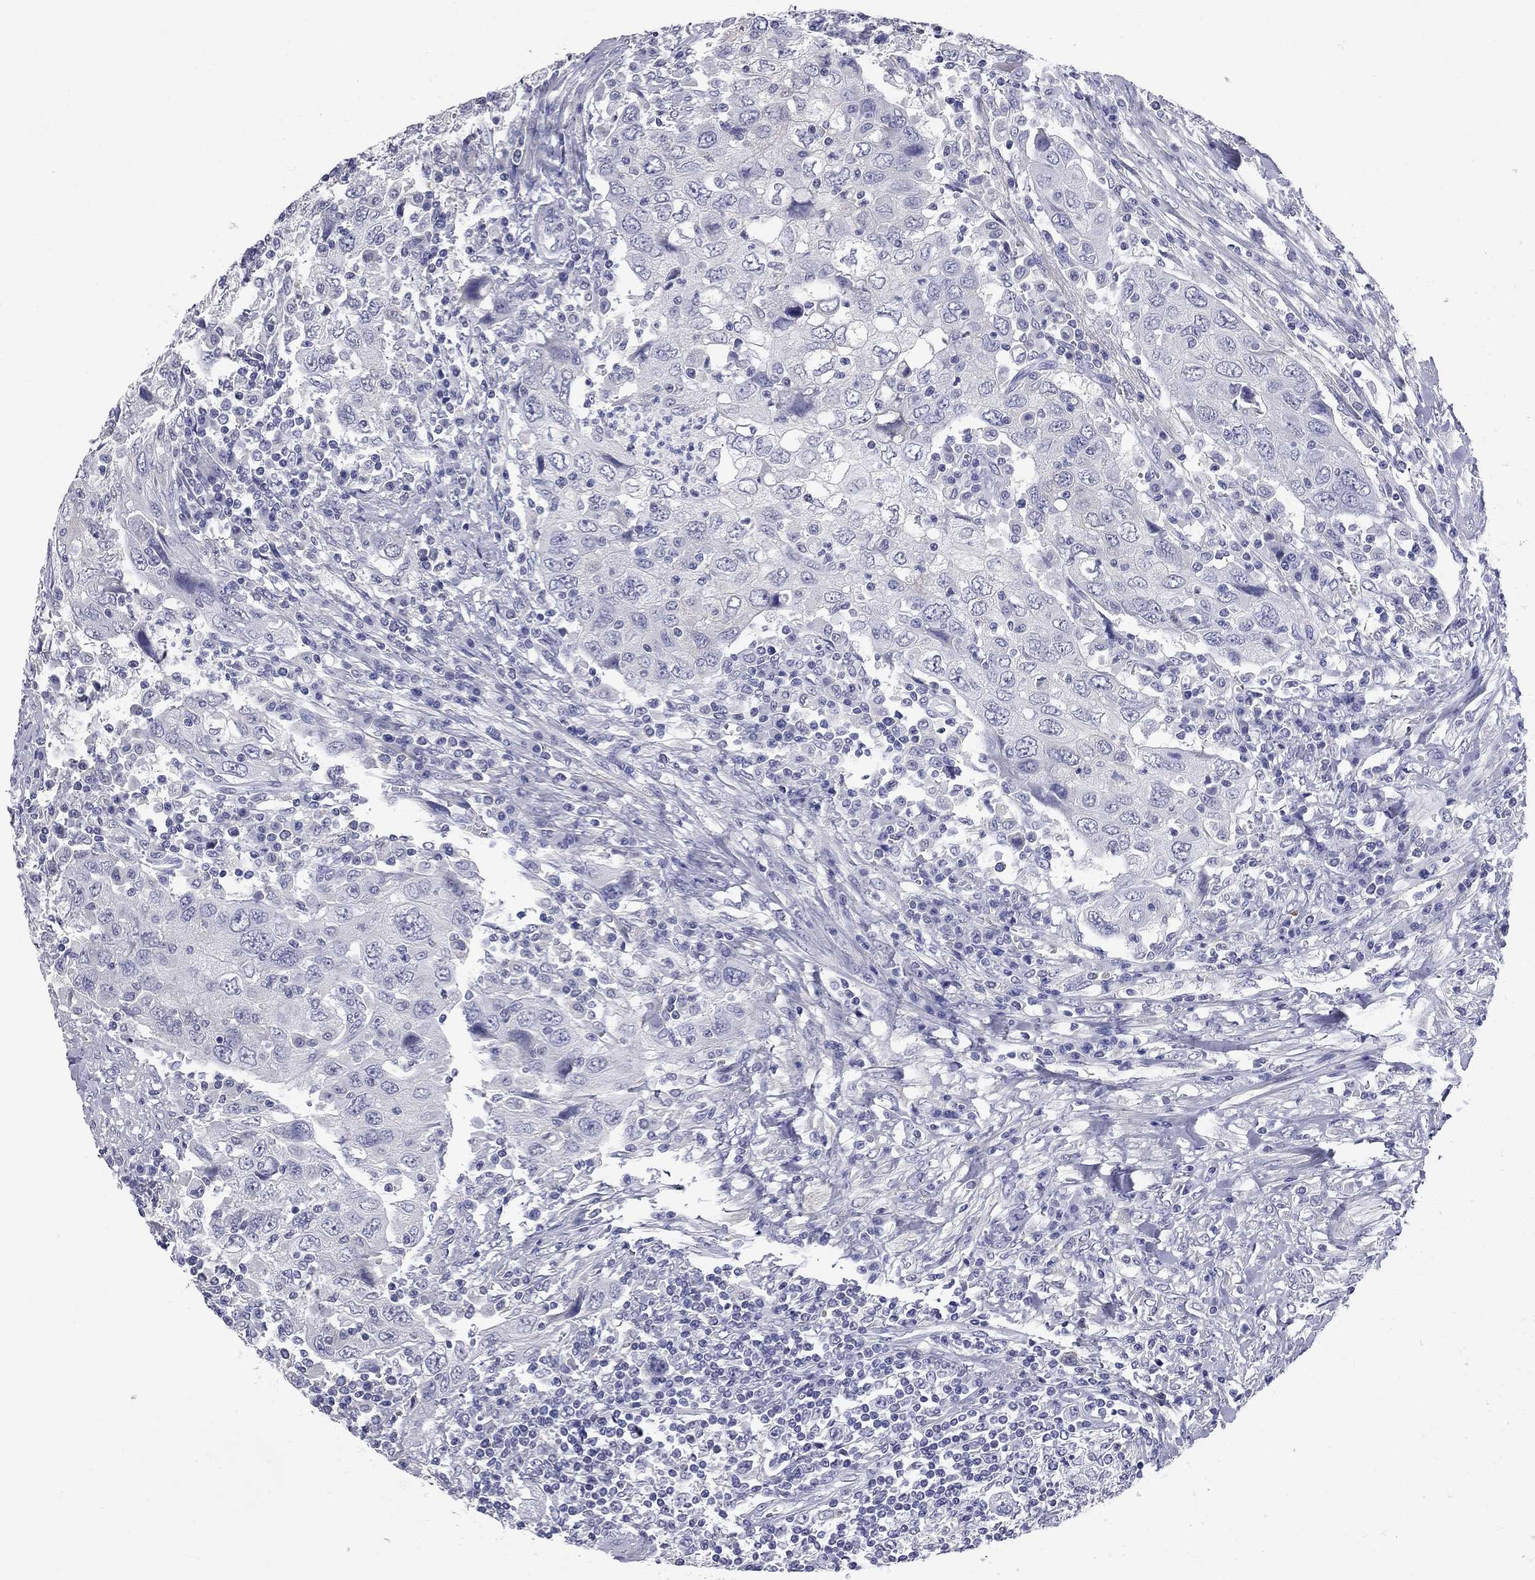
{"staining": {"intensity": "negative", "quantity": "none", "location": "none"}, "tissue": "urothelial cancer", "cell_type": "Tumor cells", "image_type": "cancer", "snomed": [{"axis": "morphology", "description": "Urothelial carcinoma, High grade"}, {"axis": "topography", "description": "Urinary bladder"}], "caption": "Immunohistochemistry (IHC) micrograph of high-grade urothelial carcinoma stained for a protein (brown), which exhibits no staining in tumor cells.", "gene": "FAM221B", "patient": {"sex": "male", "age": 76}}